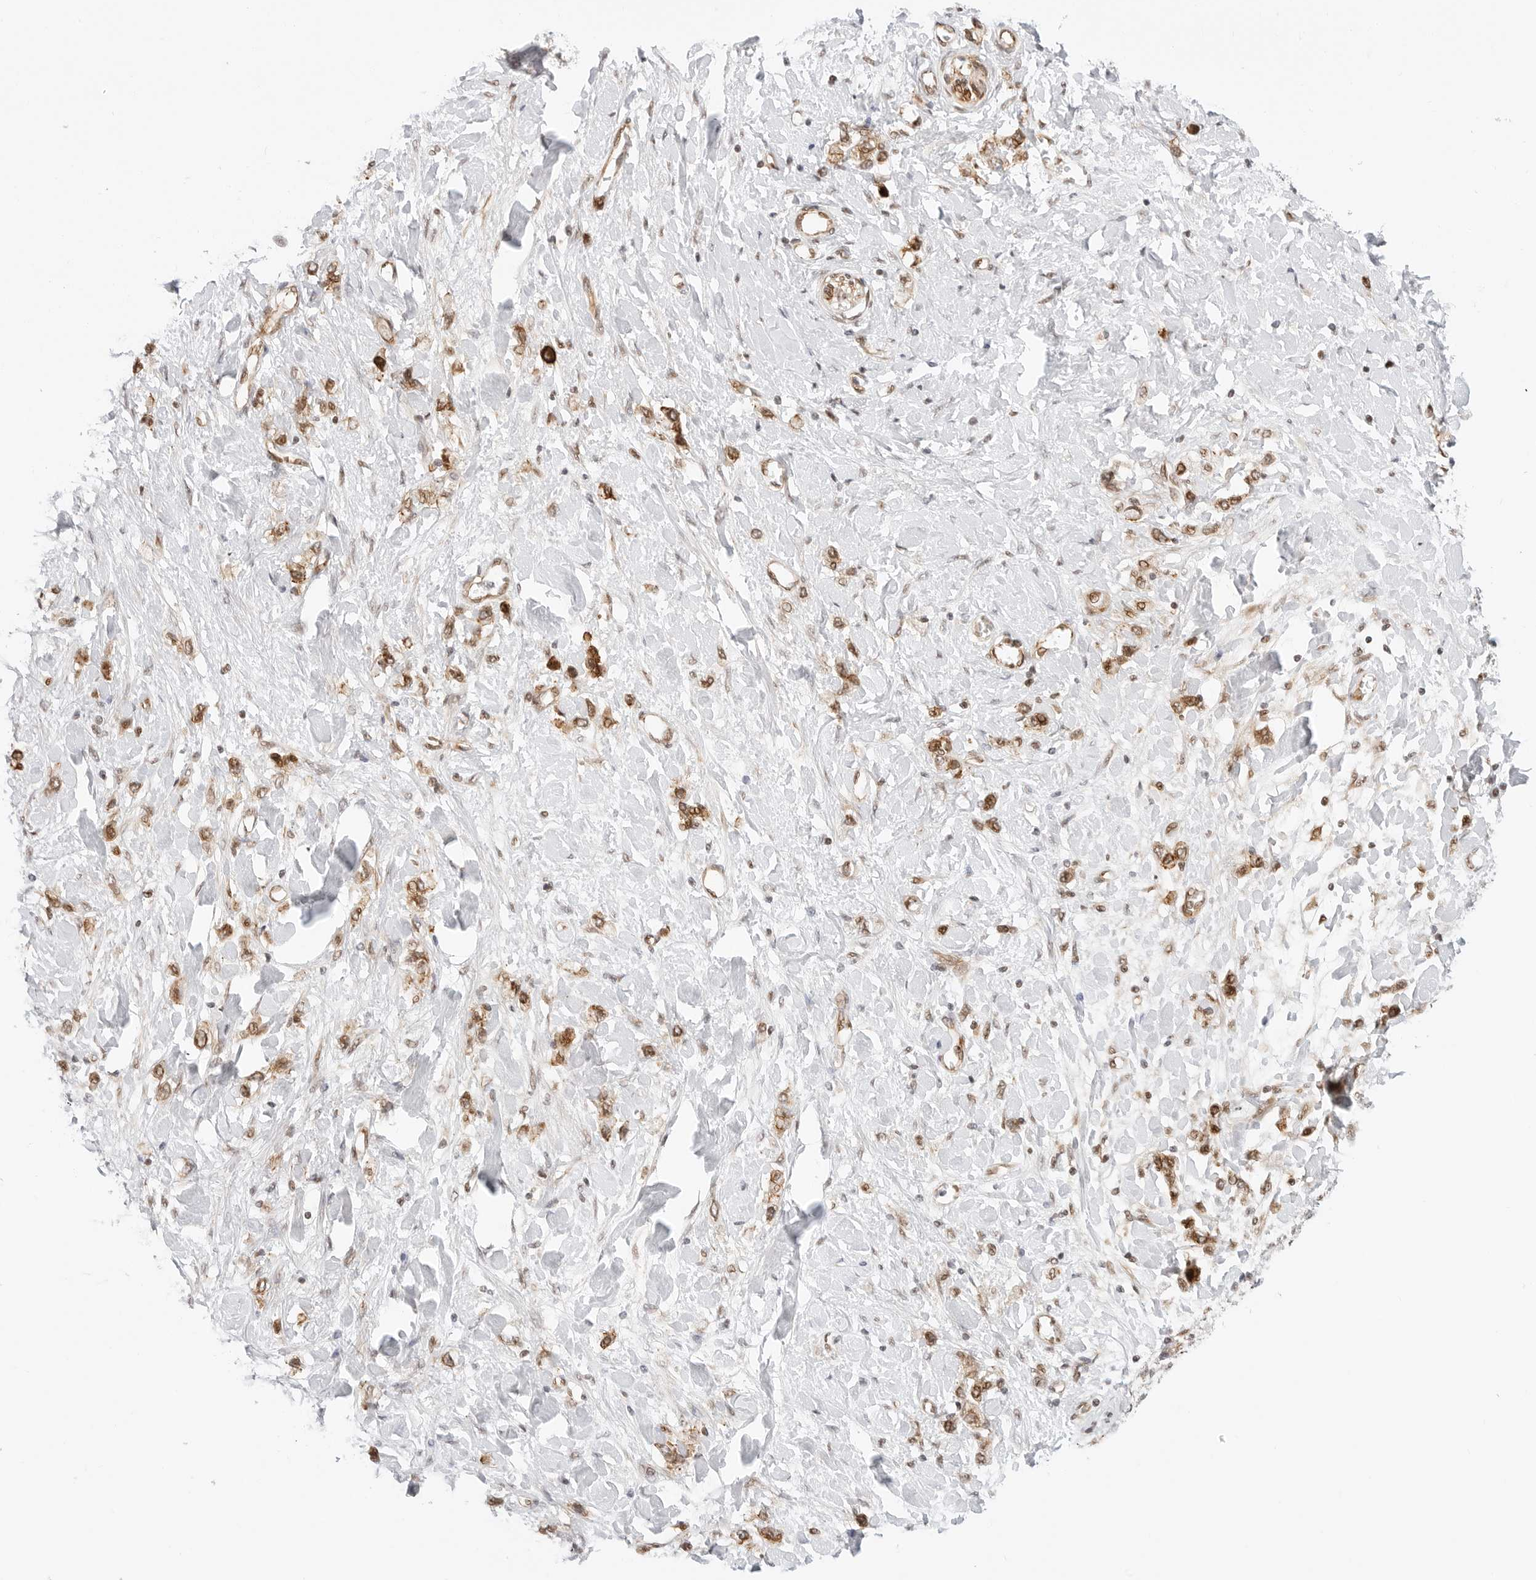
{"staining": {"intensity": "moderate", "quantity": ">75%", "location": "cytoplasmic/membranous,nuclear"}, "tissue": "stomach cancer", "cell_type": "Tumor cells", "image_type": "cancer", "snomed": [{"axis": "morphology", "description": "Adenocarcinoma, NOS"}, {"axis": "topography", "description": "Stomach"}], "caption": "High-power microscopy captured an IHC image of adenocarcinoma (stomach), revealing moderate cytoplasmic/membranous and nuclear staining in about >75% of tumor cells. (Stains: DAB in brown, nuclei in blue, Microscopy: brightfield microscopy at high magnification).", "gene": "ZNF613", "patient": {"sex": "female", "age": 65}}